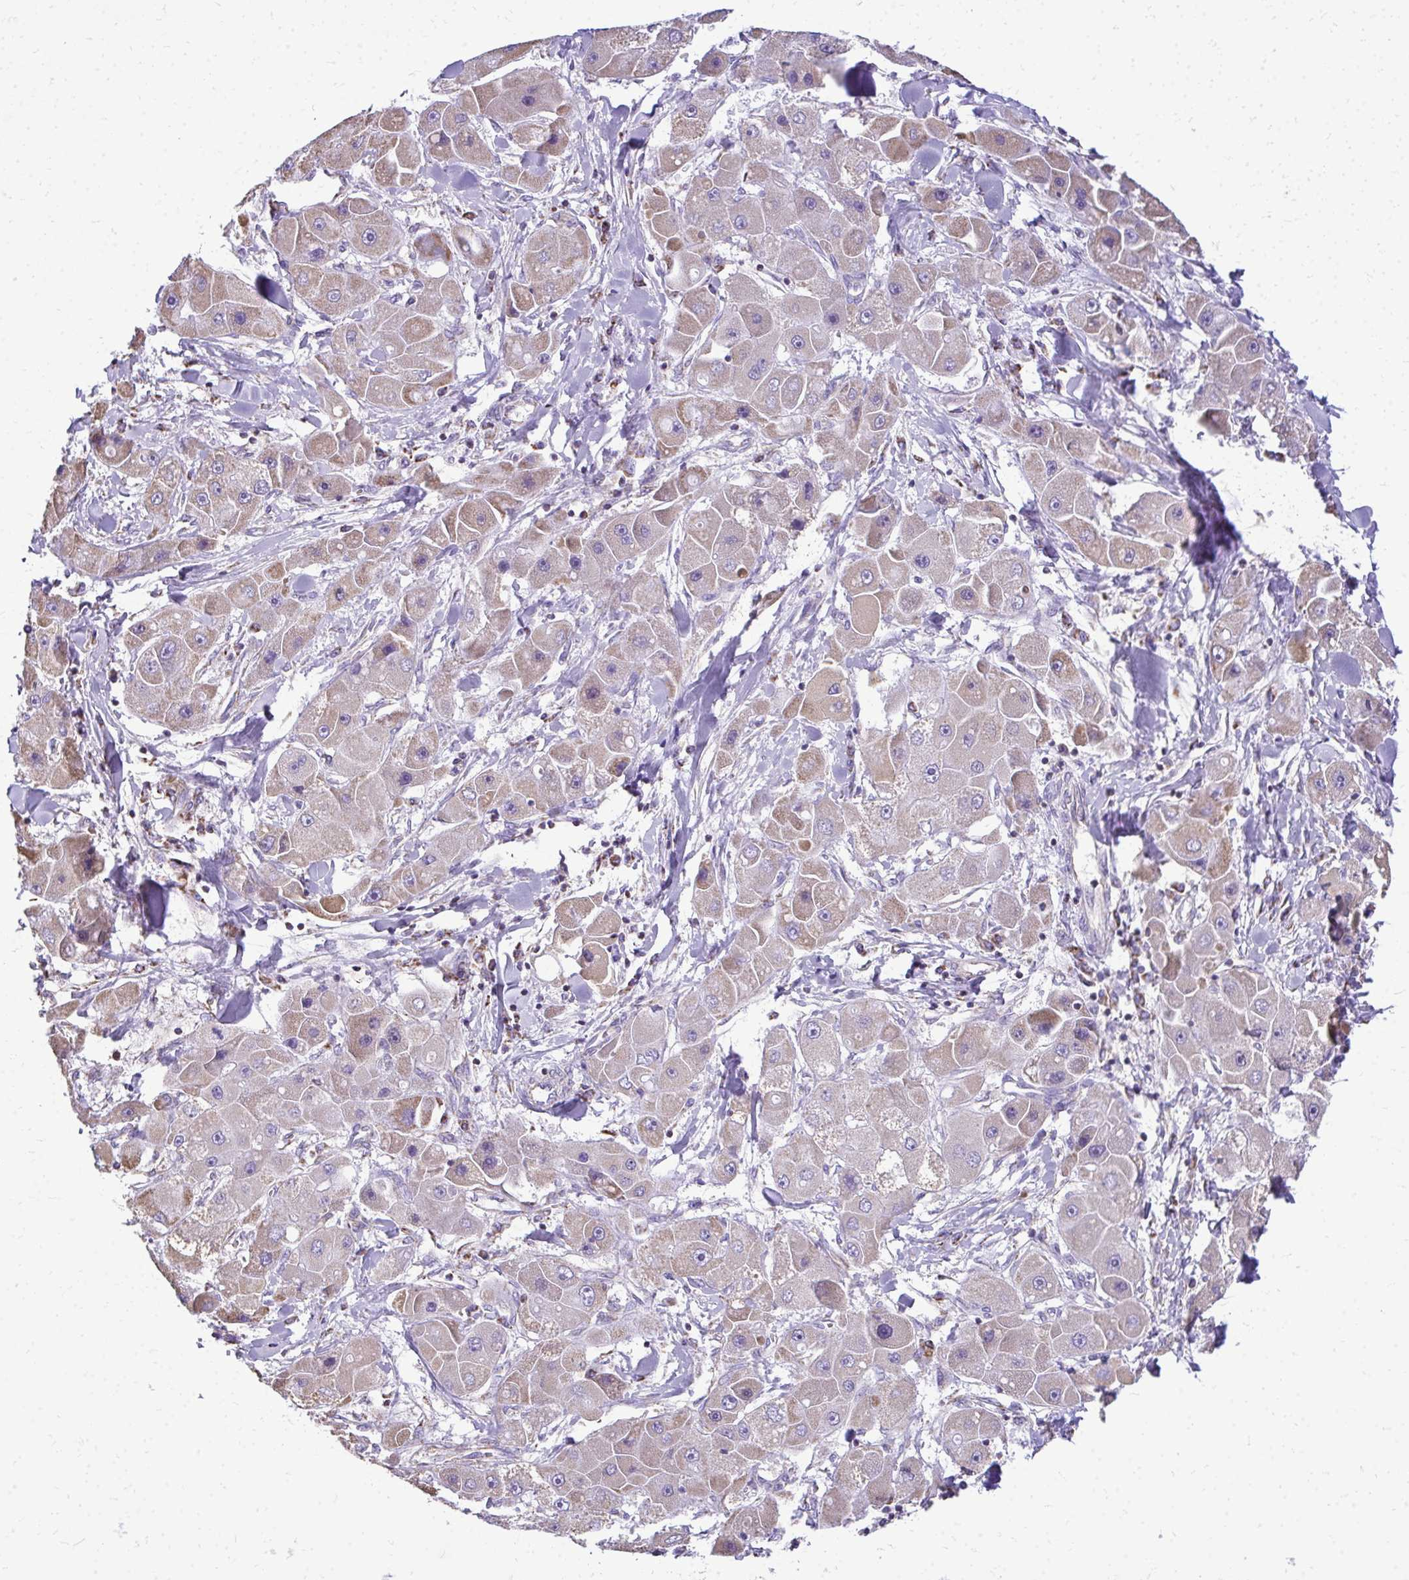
{"staining": {"intensity": "weak", "quantity": "25%-75%", "location": "cytoplasmic/membranous"}, "tissue": "liver cancer", "cell_type": "Tumor cells", "image_type": "cancer", "snomed": [{"axis": "morphology", "description": "Carcinoma, Hepatocellular, NOS"}, {"axis": "topography", "description": "Liver"}], "caption": "Protein staining reveals weak cytoplasmic/membranous staining in about 25%-75% of tumor cells in hepatocellular carcinoma (liver). Nuclei are stained in blue.", "gene": "MPZL2", "patient": {"sex": "male", "age": 24}}